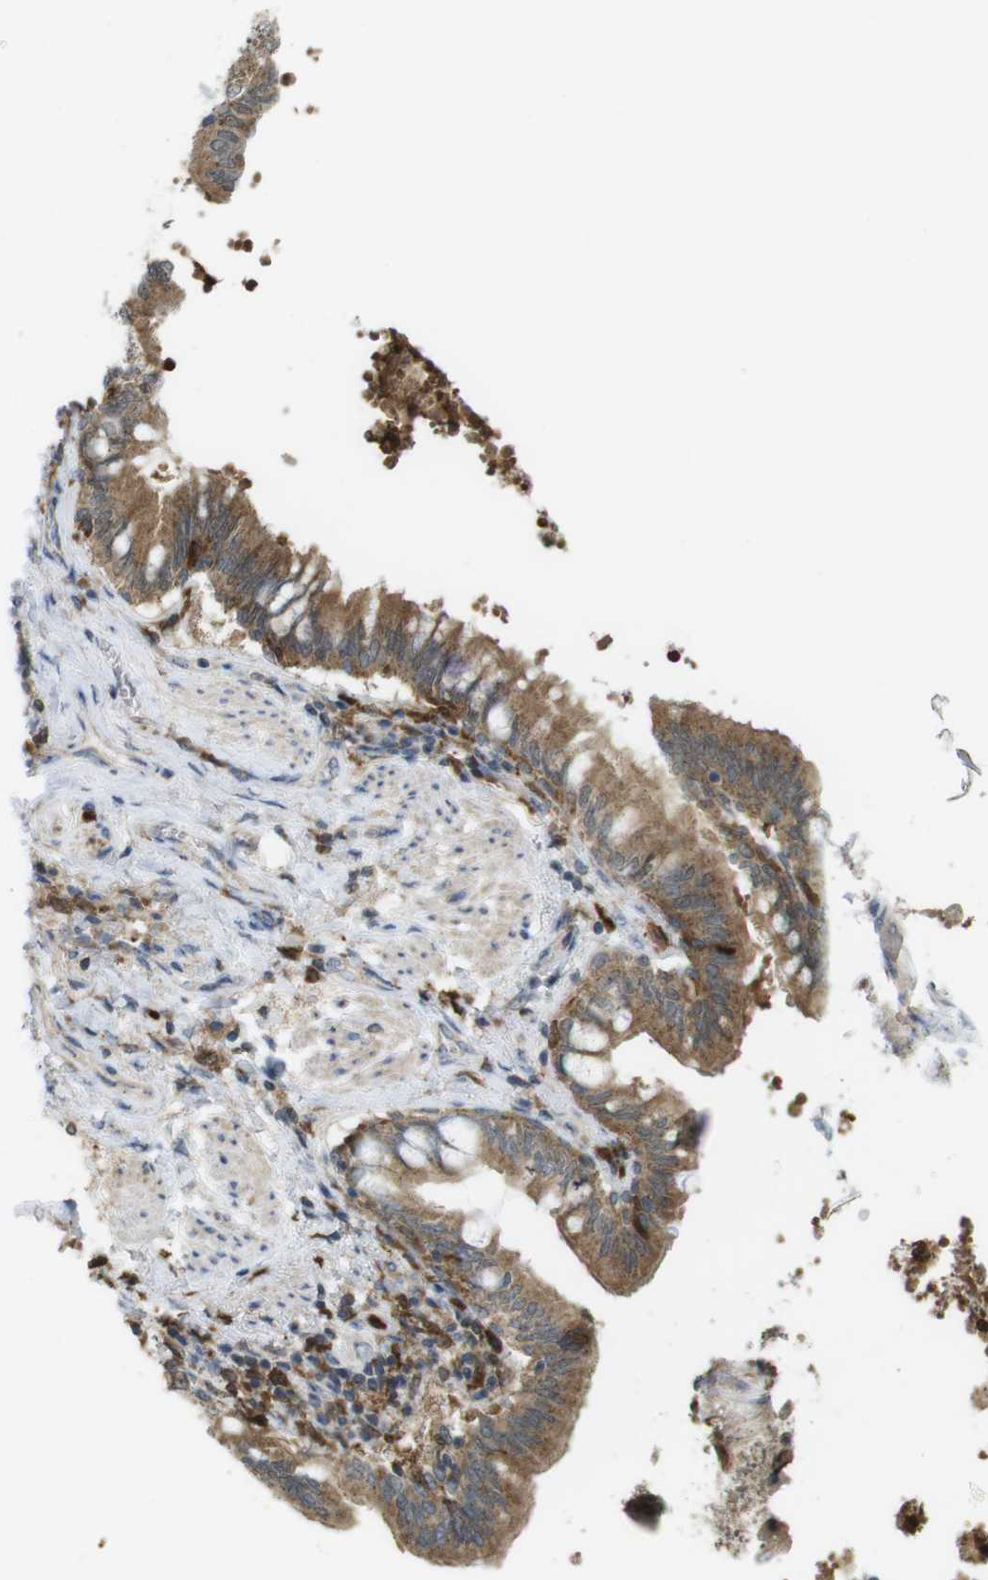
{"staining": {"intensity": "moderate", "quantity": ">75%", "location": "cytoplasmic/membranous"}, "tissue": "bronchus", "cell_type": "Respiratory epithelial cells", "image_type": "normal", "snomed": [{"axis": "morphology", "description": "Normal tissue, NOS"}, {"axis": "topography", "description": "Bronchus"}, {"axis": "topography", "description": "Lung"}], "caption": "An immunohistochemistry (IHC) image of benign tissue is shown. Protein staining in brown highlights moderate cytoplasmic/membranous positivity in bronchus within respiratory epithelial cells.", "gene": "PRKCD", "patient": {"sex": "male", "age": 64}}